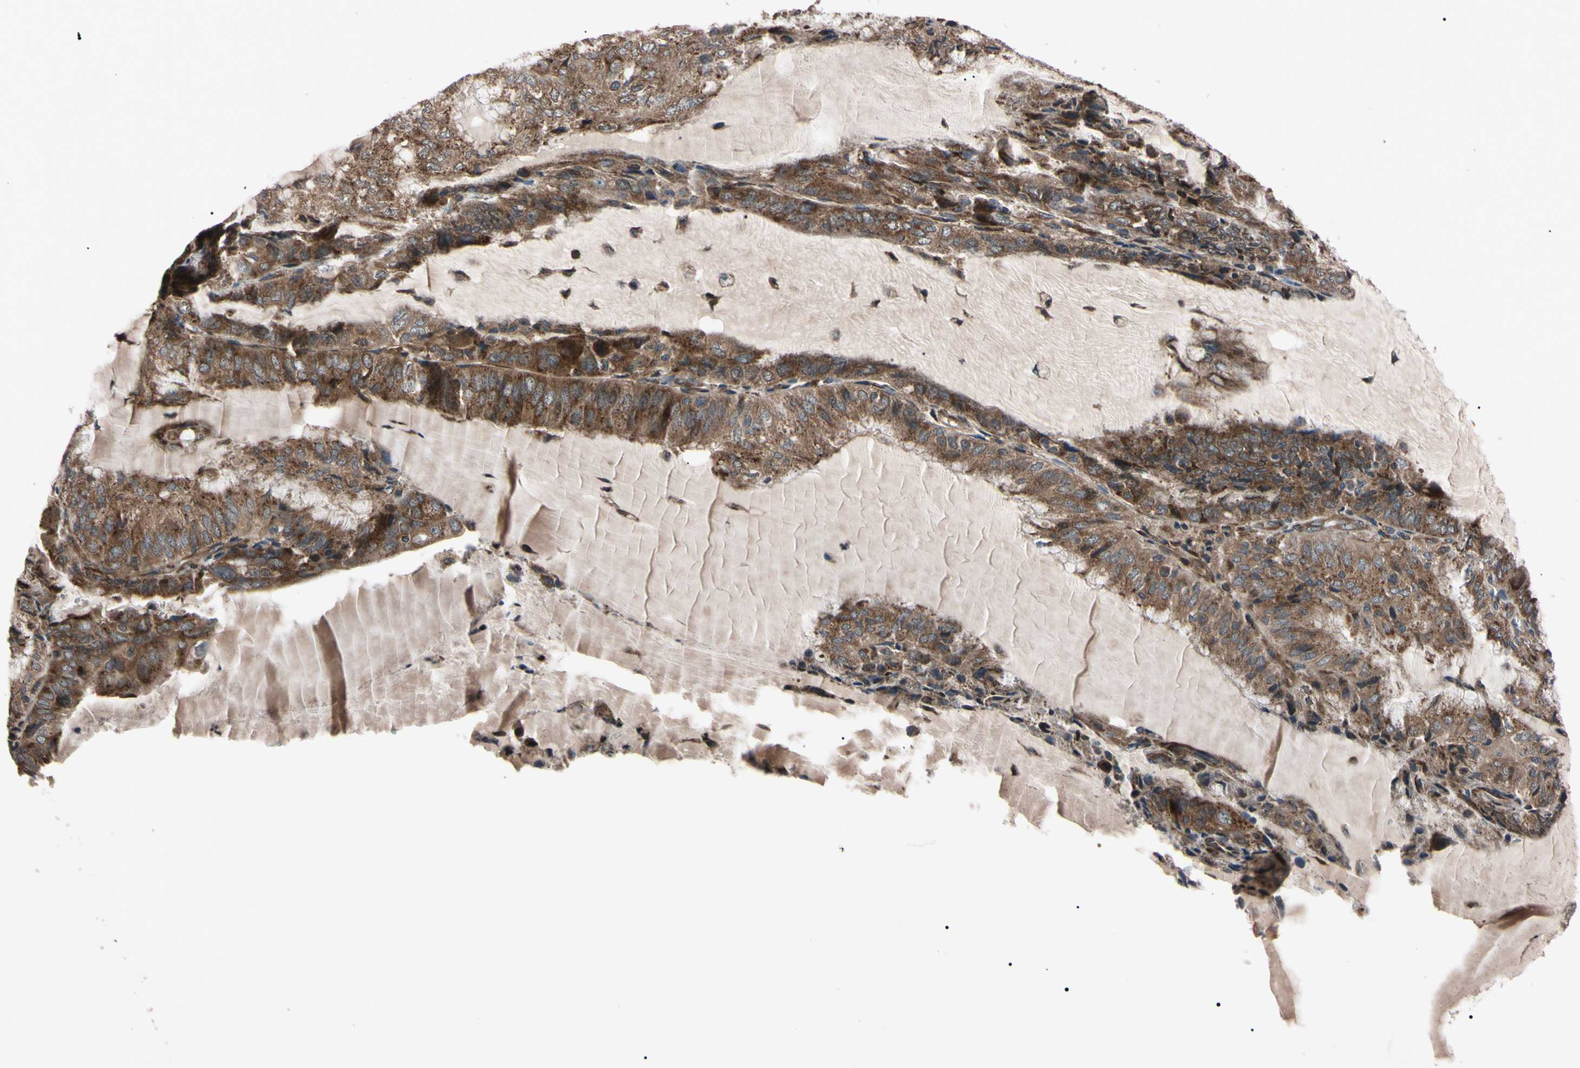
{"staining": {"intensity": "strong", "quantity": ">75%", "location": "cytoplasmic/membranous"}, "tissue": "endometrial cancer", "cell_type": "Tumor cells", "image_type": "cancer", "snomed": [{"axis": "morphology", "description": "Adenocarcinoma, NOS"}, {"axis": "topography", "description": "Endometrium"}], "caption": "A photomicrograph showing strong cytoplasmic/membranous staining in approximately >75% of tumor cells in endometrial cancer, as visualized by brown immunohistochemical staining.", "gene": "GUCY1B1", "patient": {"sex": "female", "age": 81}}